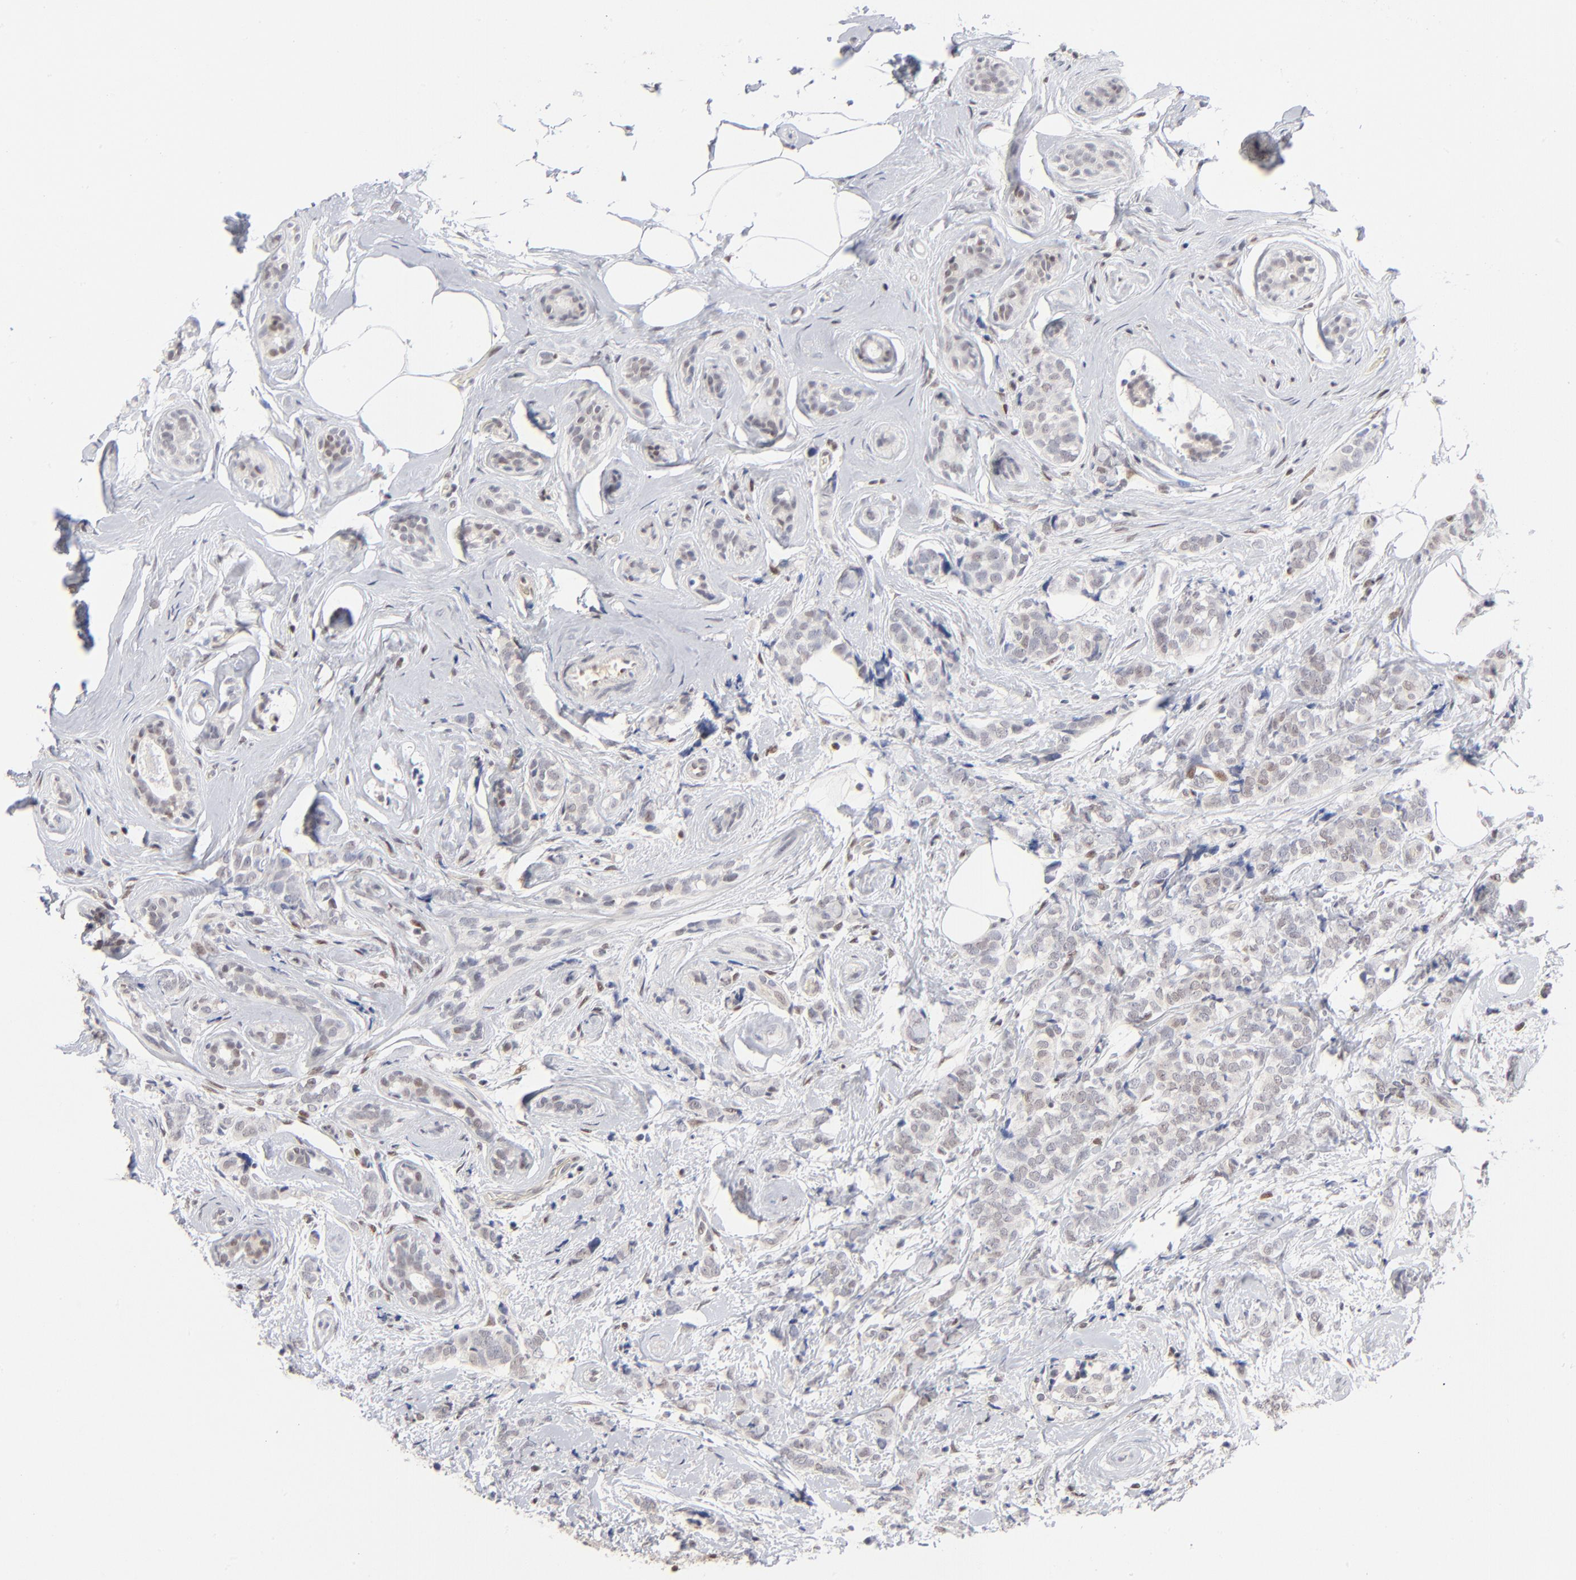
{"staining": {"intensity": "weak", "quantity": "<25%", "location": "nuclear"}, "tissue": "breast cancer", "cell_type": "Tumor cells", "image_type": "cancer", "snomed": [{"axis": "morphology", "description": "Lobular carcinoma"}, {"axis": "topography", "description": "Breast"}], "caption": "A histopathology image of lobular carcinoma (breast) stained for a protein demonstrates no brown staining in tumor cells.", "gene": "MAX", "patient": {"sex": "female", "age": 60}}